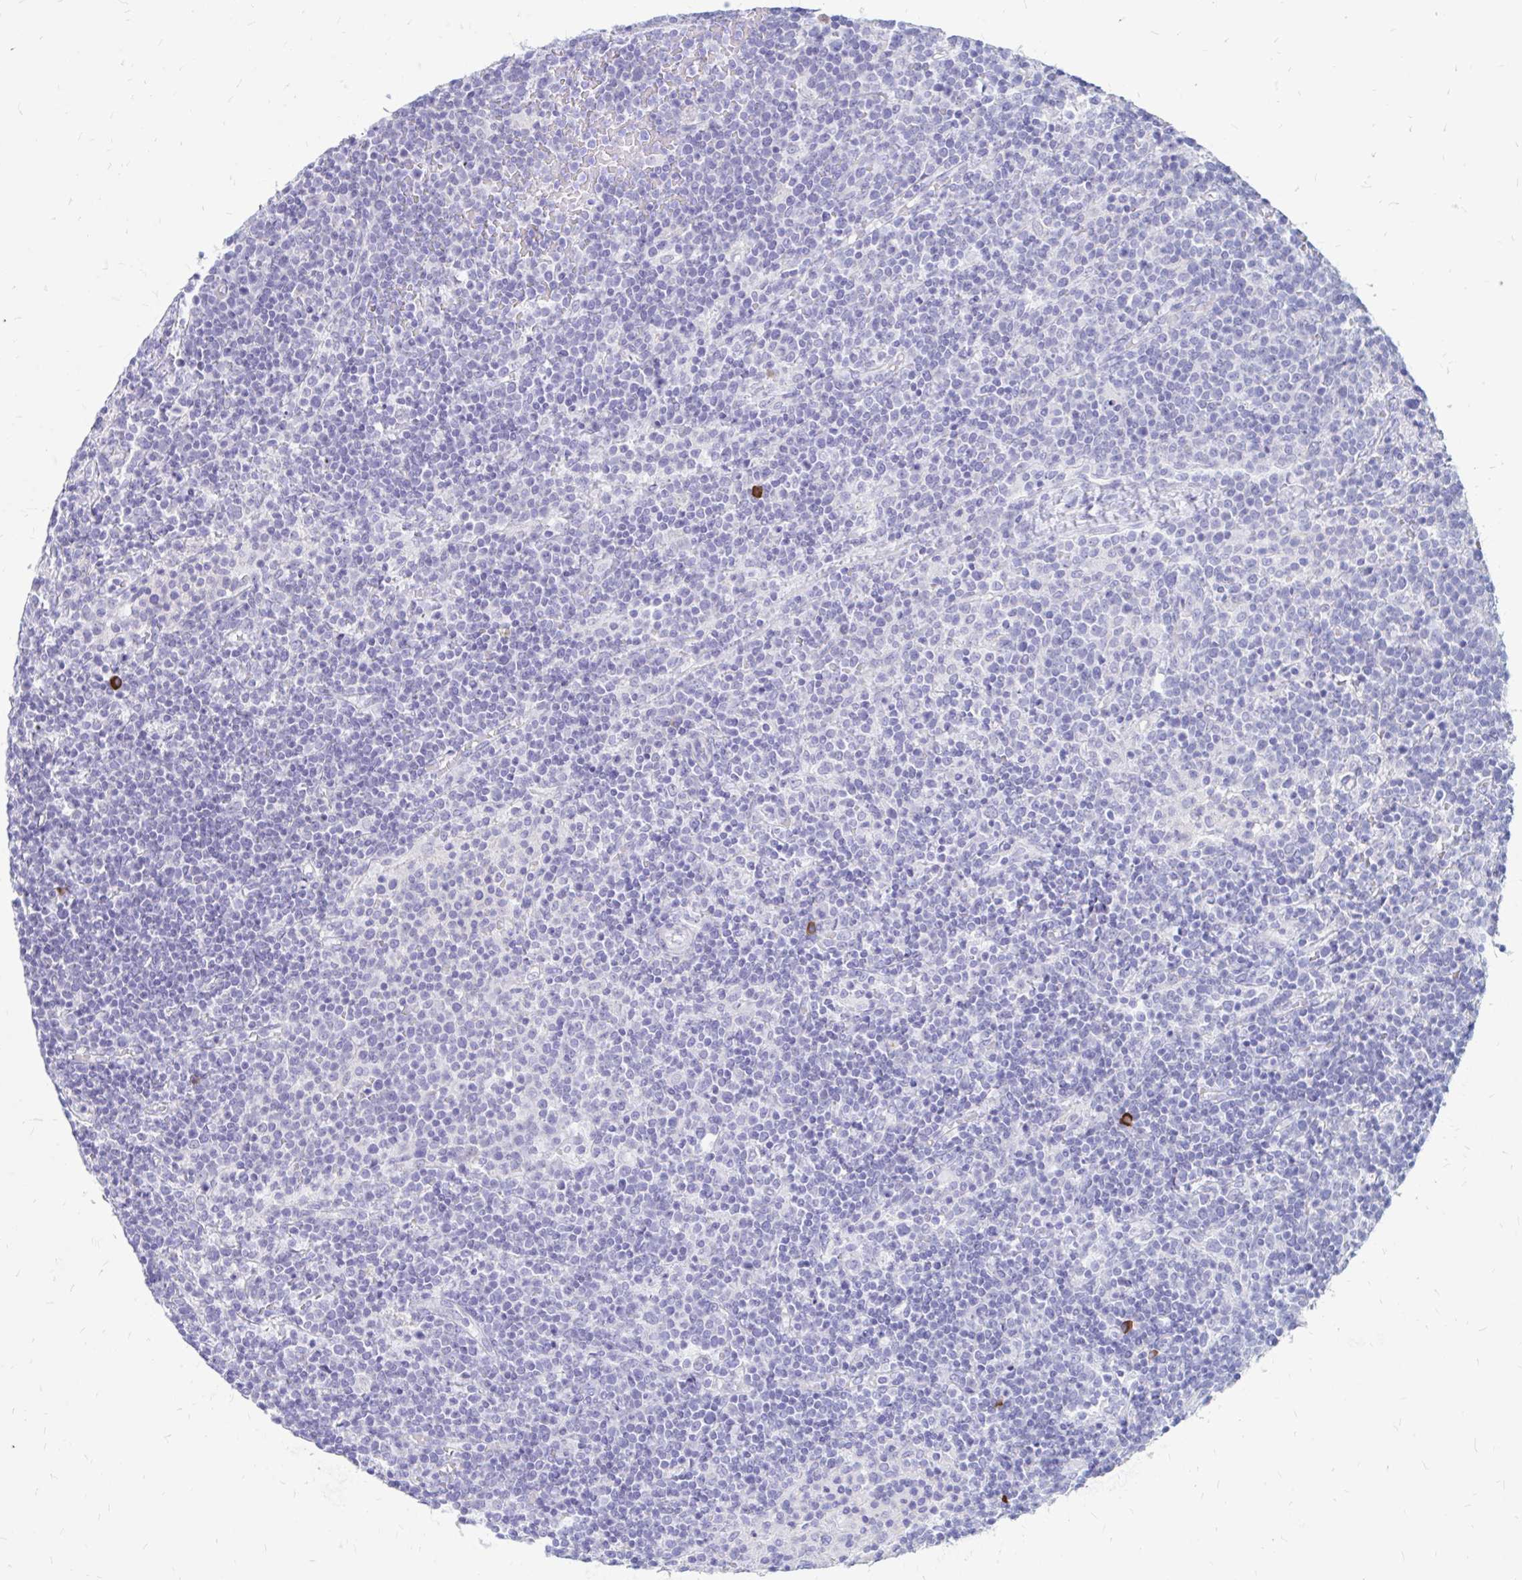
{"staining": {"intensity": "negative", "quantity": "none", "location": "none"}, "tissue": "lymphoma", "cell_type": "Tumor cells", "image_type": "cancer", "snomed": [{"axis": "morphology", "description": "Malignant lymphoma, non-Hodgkin's type, High grade"}, {"axis": "topography", "description": "Lymph node"}], "caption": "Lymphoma was stained to show a protein in brown. There is no significant expression in tumor cells.", "gene": "IGSF5", "patient": {"sex": "male", "age": 61}}